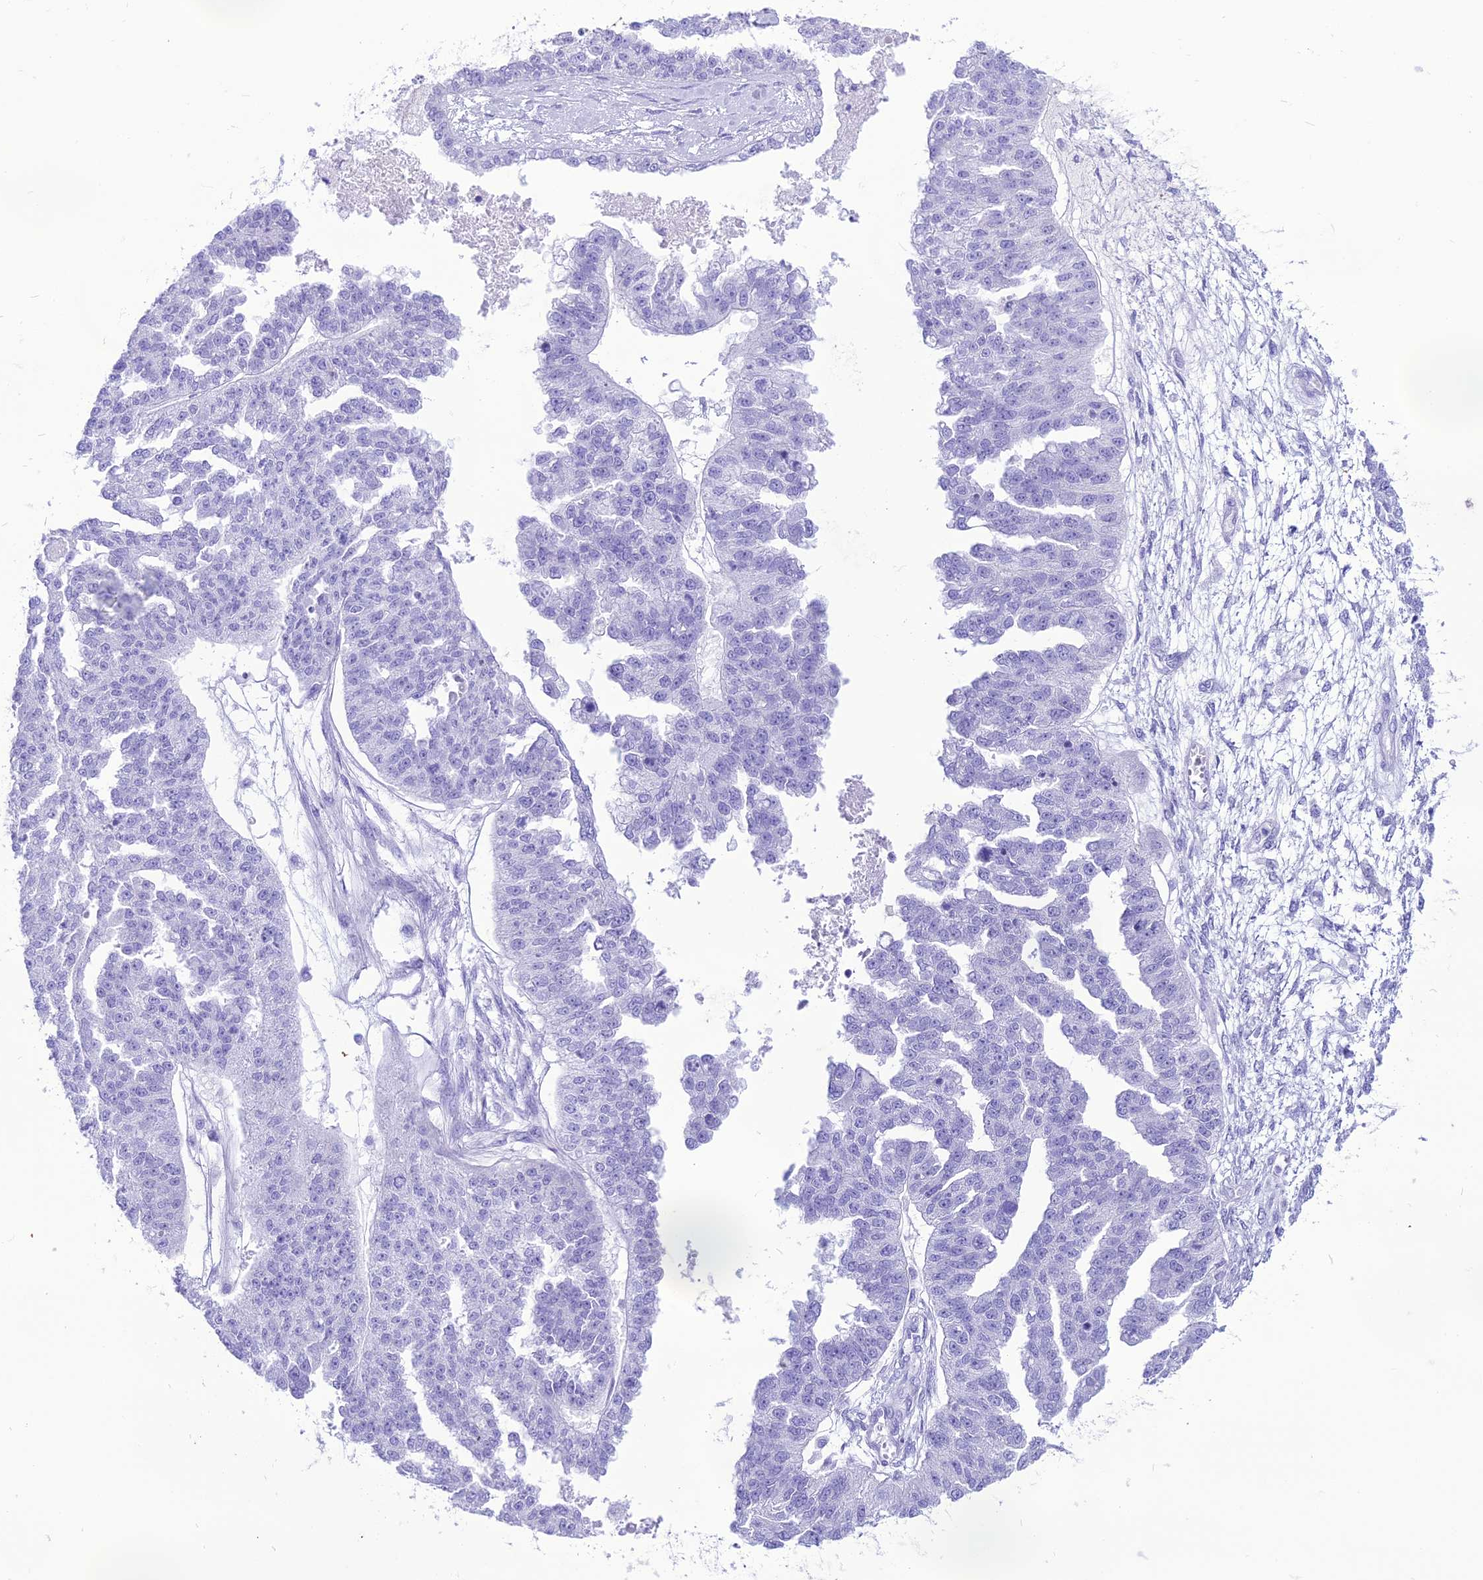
{"staining": {"intensity": "negative", "quantity": "none", "location": "none"}, "tissue": "ovarian cancer", "cell_type": "Tumor cells", "image_type": "cancer", "snomed": [{"axis": "morphology", "description": "Cystadenocarcinoma, serous, NOS"}, {"axis": "topography", "description": "Ovary"}], "caption": "Immunohistochemistry (IHC) micrograph of human ovarian cancer (serous cystadenocarcinoma) stained for a protein (brown), which shows no positivity in tumor cells.", "gene": "PNMA5", "patient": {"sex": "female", "age": 58}}